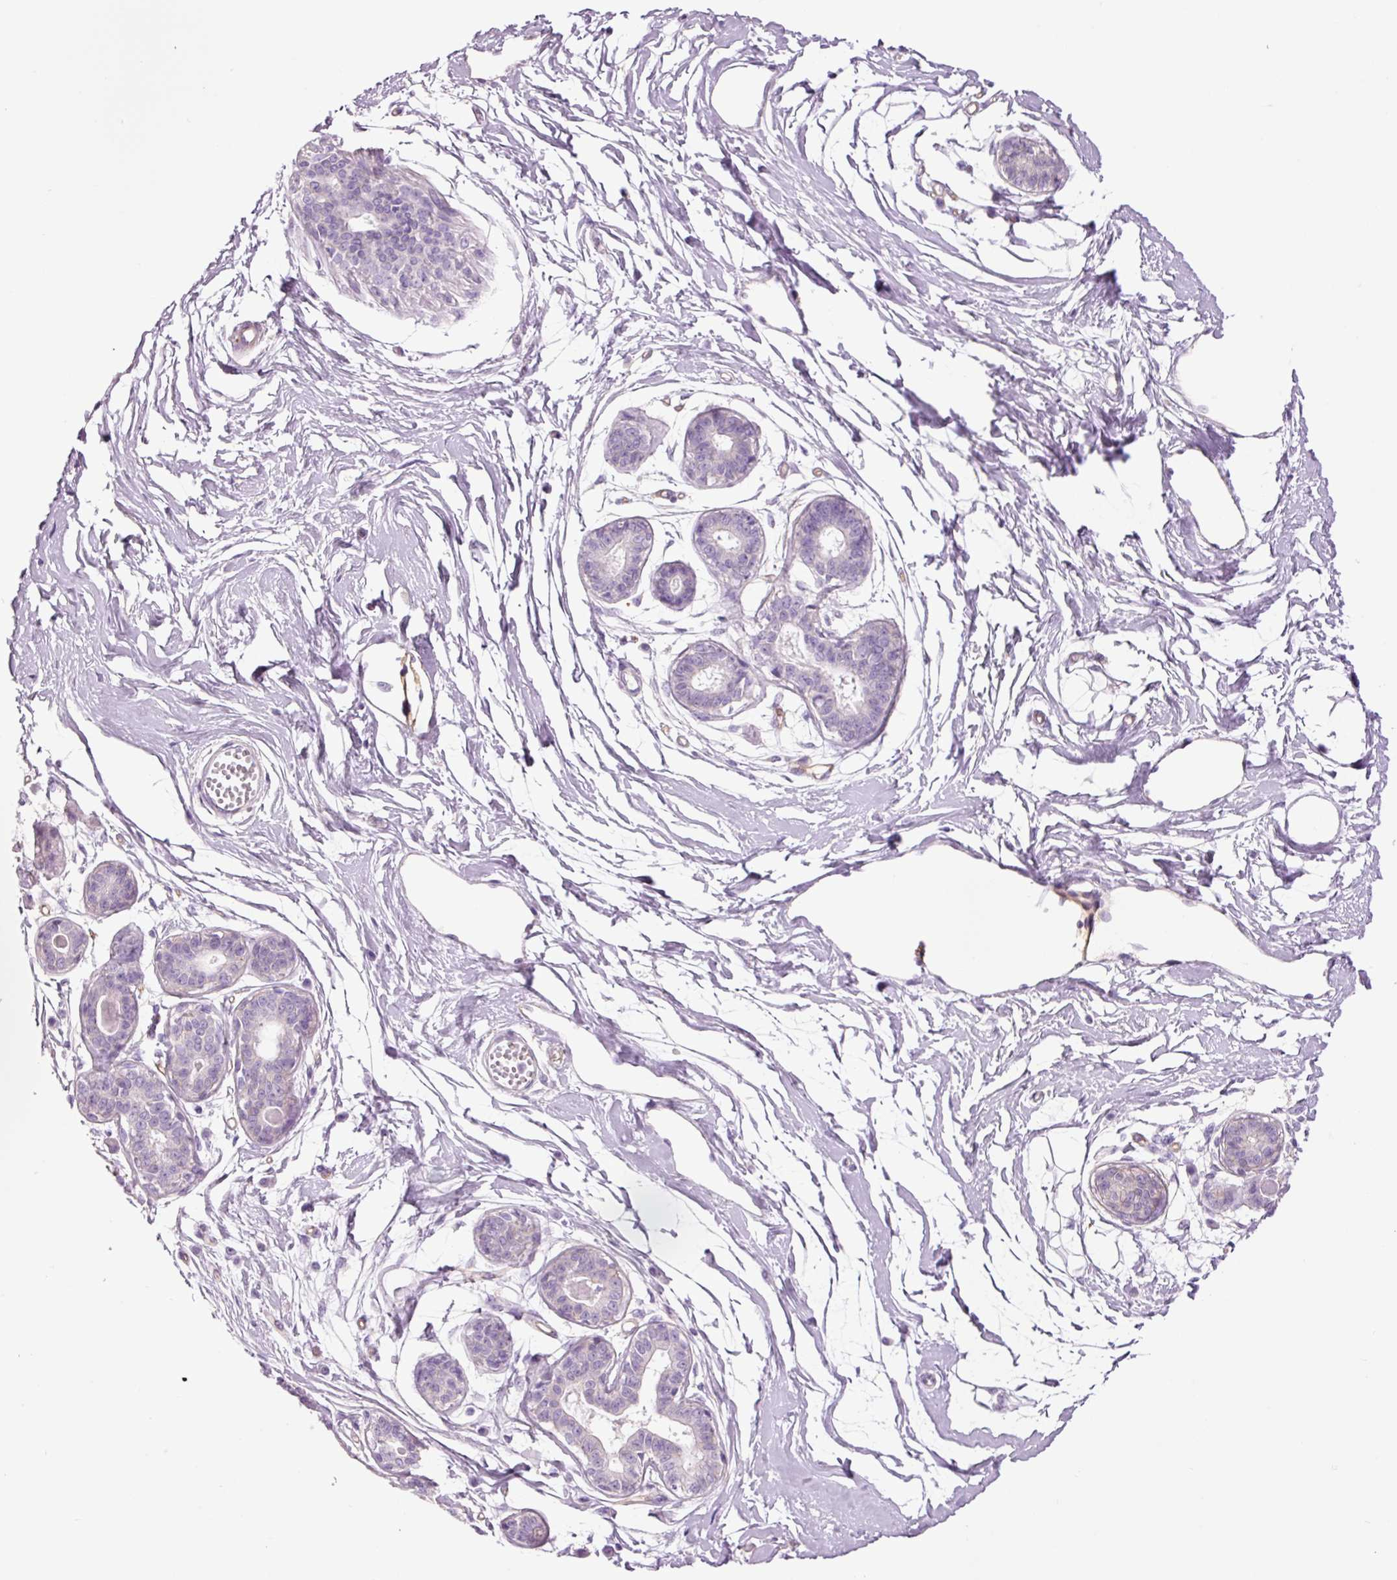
{"staining": {"intensity": "negative", "quantity": "none", "location": "none"}, "tissue": "breast", "cell_type": "Adipocytes", "image_type": "normal", "snomed": [{"axis": "morphology", "description": "Normal tissue, NOS"}, {"axis": "topography", "description": "Breast"}], "caption": "There is no significant staining in adipocytes of breast.", "gene": "HSPA4L", "patient": {"sex": "female", "age": 45}}